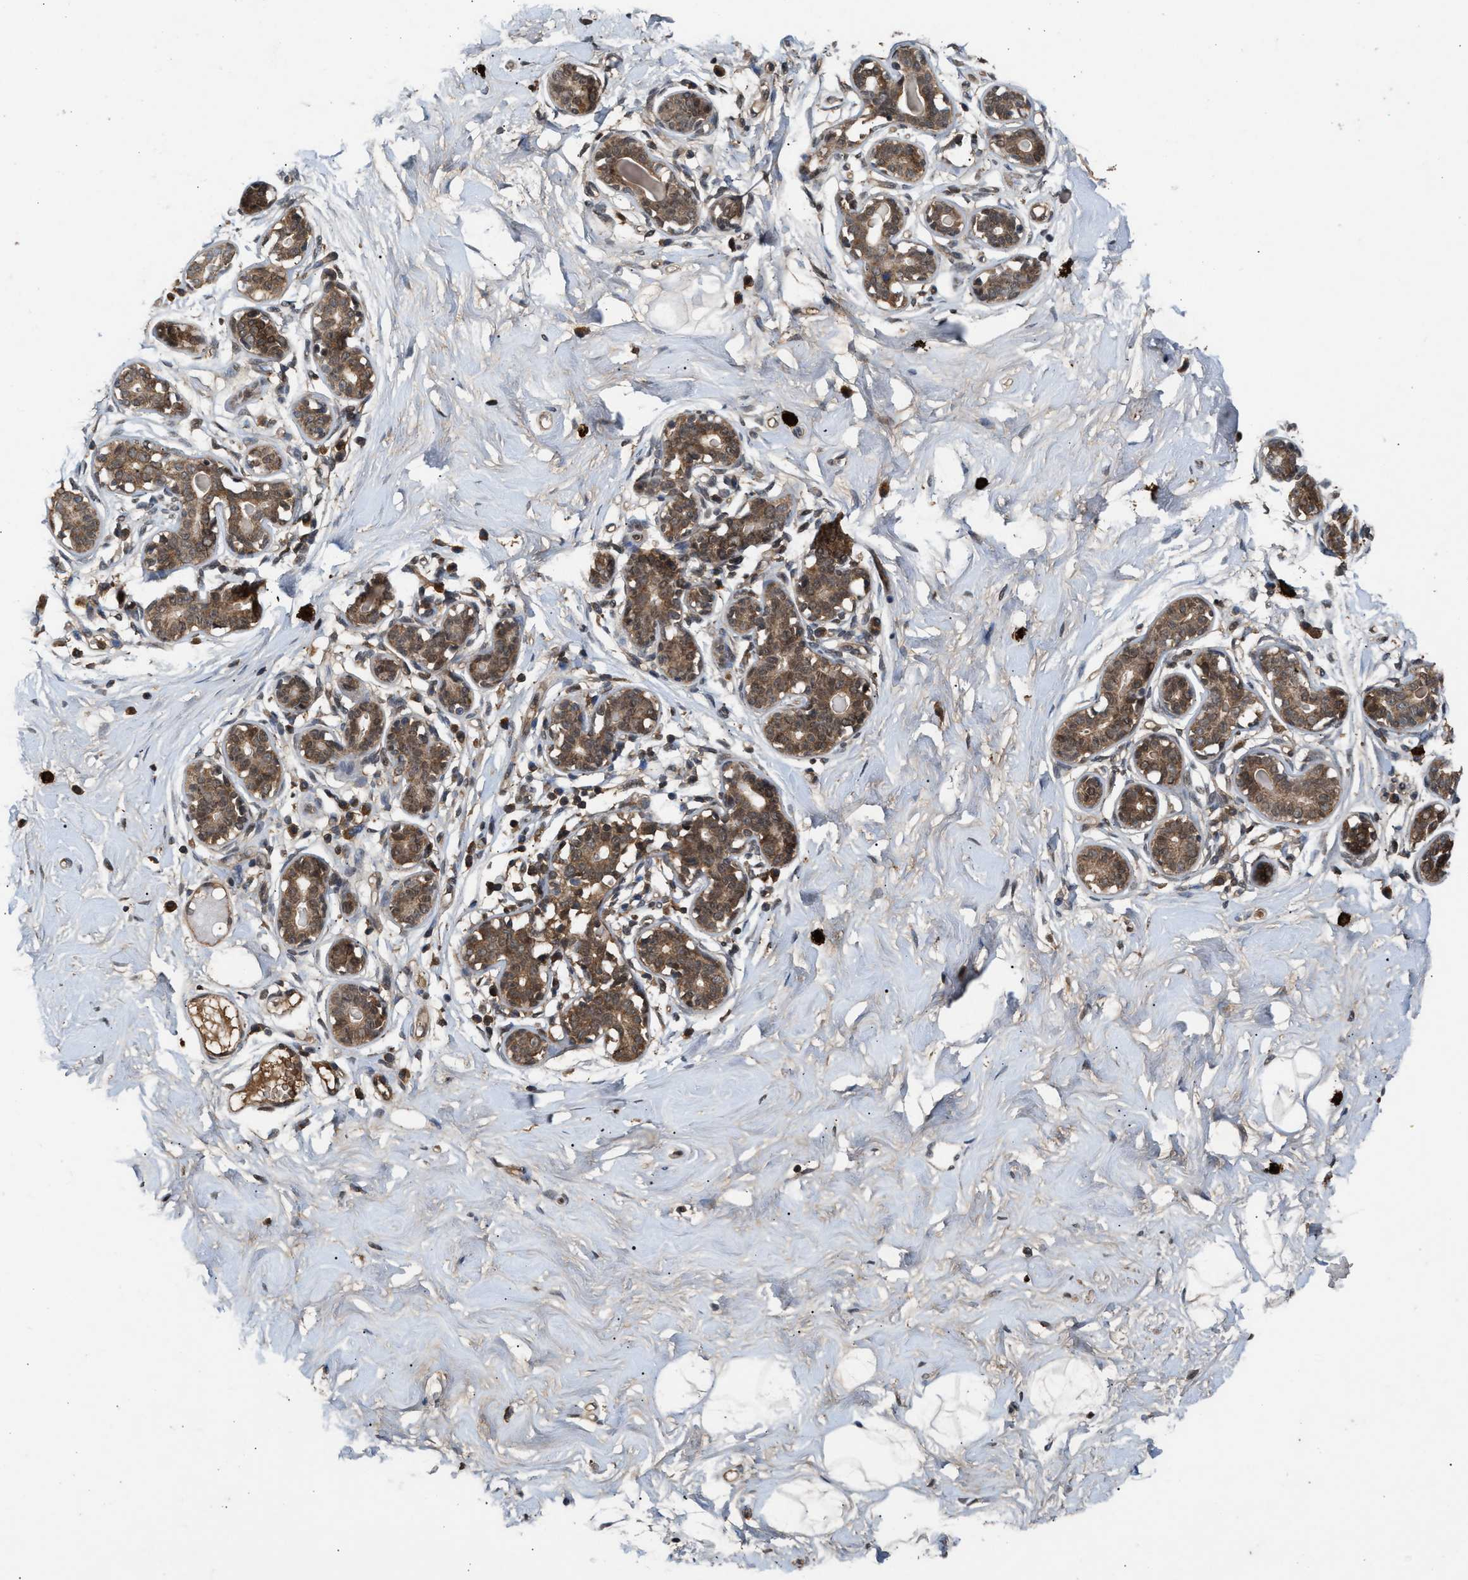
{"staining": {"intensity": "moderate", "quantity": ">75%", "location": "cytoplasmic/membranous"}, "tissue": "breast", "cell_type": "Adipocytes", "image_type": "normal", "snomed": [{"axis": "morphology", "description": "Normal tissue, NOS"}, {"axis": "topography", "description": "Breast"}], "caption": "Immunohistochemical staining of unremarkable breast demonstrates >75% levels of moderate cytoplasmic/membranous protein staining in about >75% of adipocytes. (DAB IHC, brown staining for protein, blue staining for nuclei).", "gene": "RUSC2", "patient": {"sex": "female", "age": 23}}